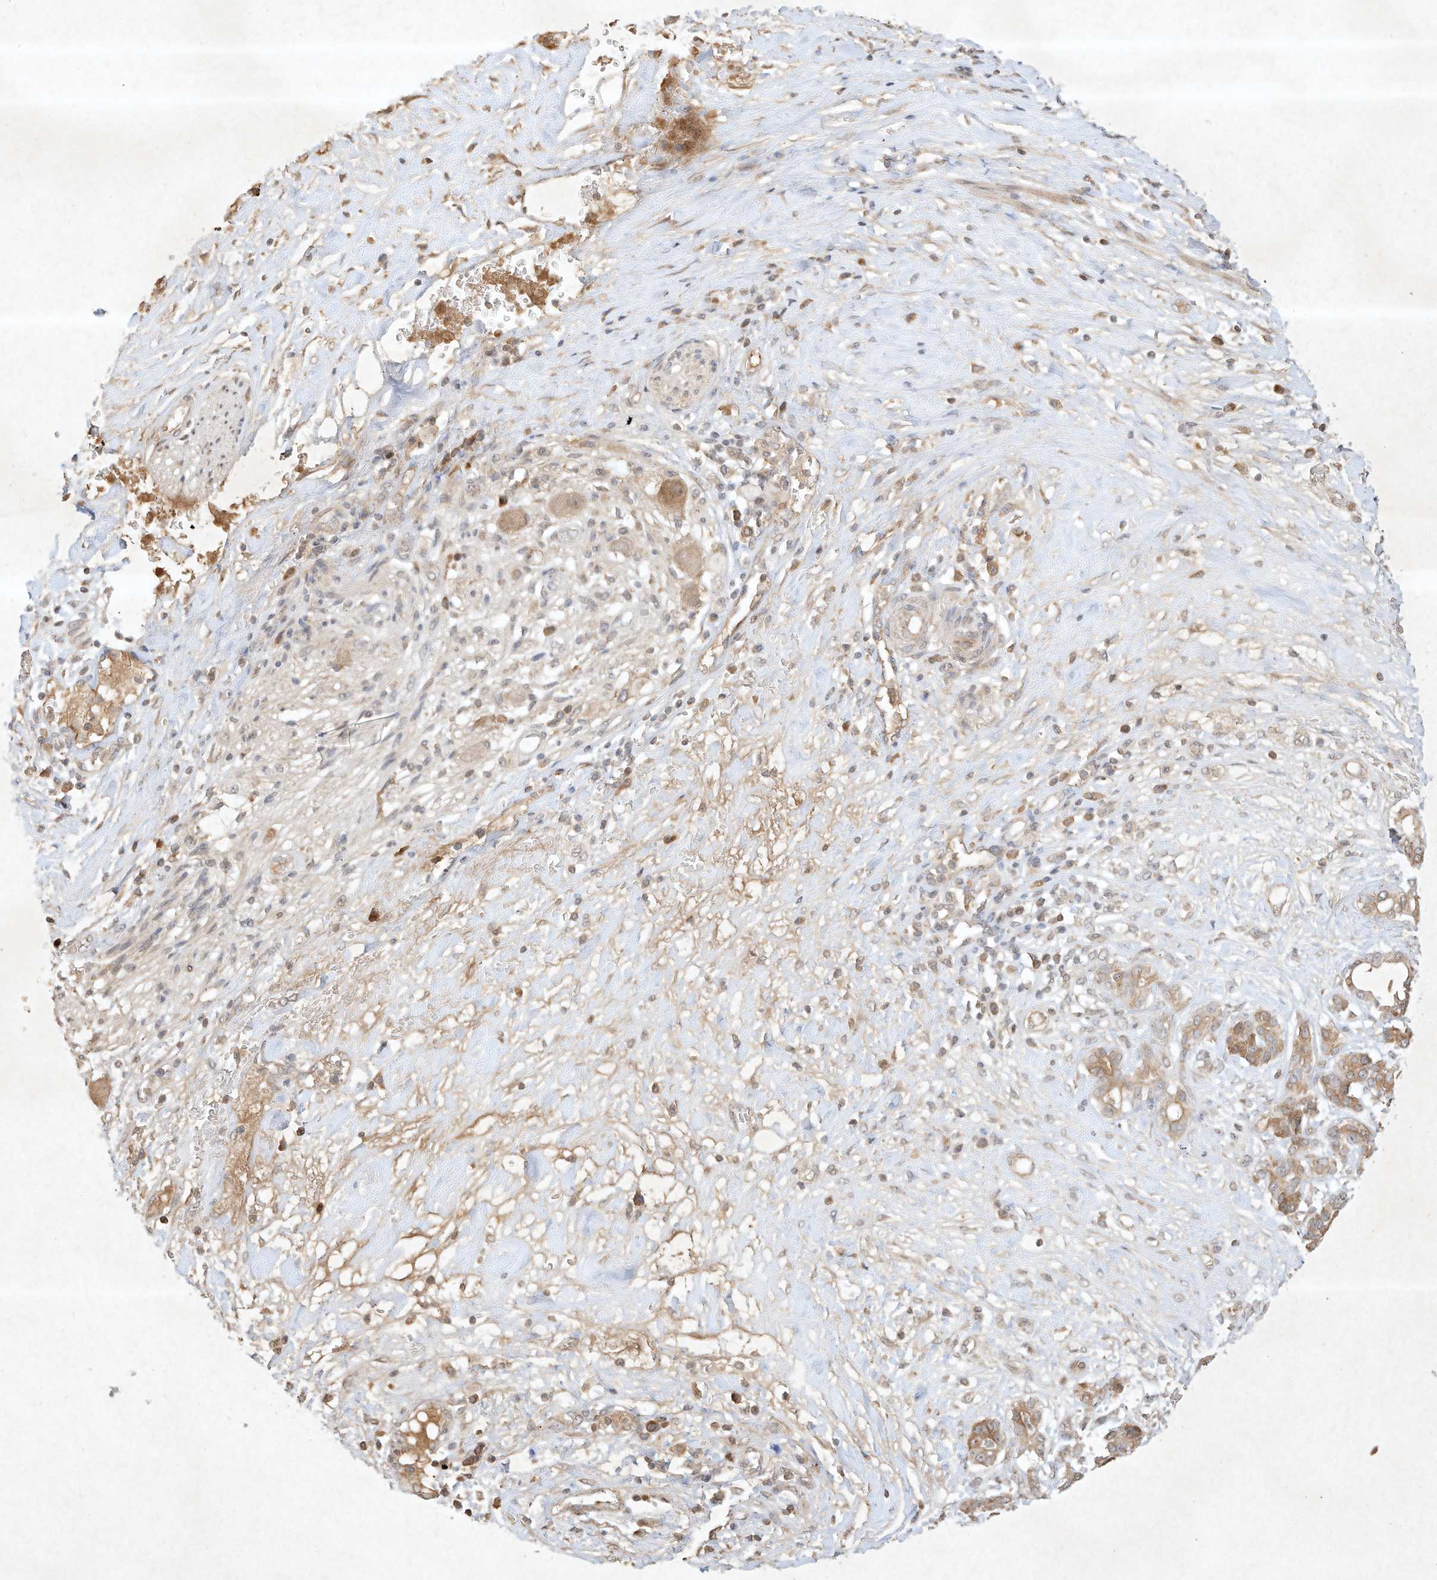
{"staining": {"intensity": "moderate", "quantity": ">75%", "location": "cytoplasmic/membranous"}, "tissue": "pancreatic cancer", "cell_type": "Tumor cells", "image_type": "cancer", "snomed": [{"axis": "morphology", "description": "Adenocarcinoma, NOS"}, {"axis": "topography", "description": "Pancreas"}], "caption": "High-magnification brightfield microscopy of pancreatic cancer (adenocarcinoma) stained with DAB (brown) and counterstained with hematoxylin (blue). tumor cells exhibit moderate cytoplasmic/membranous staining is seen in about>75% of cells.", "gene": "BTRC", "patient": {"sex": "female", "age": 56}}